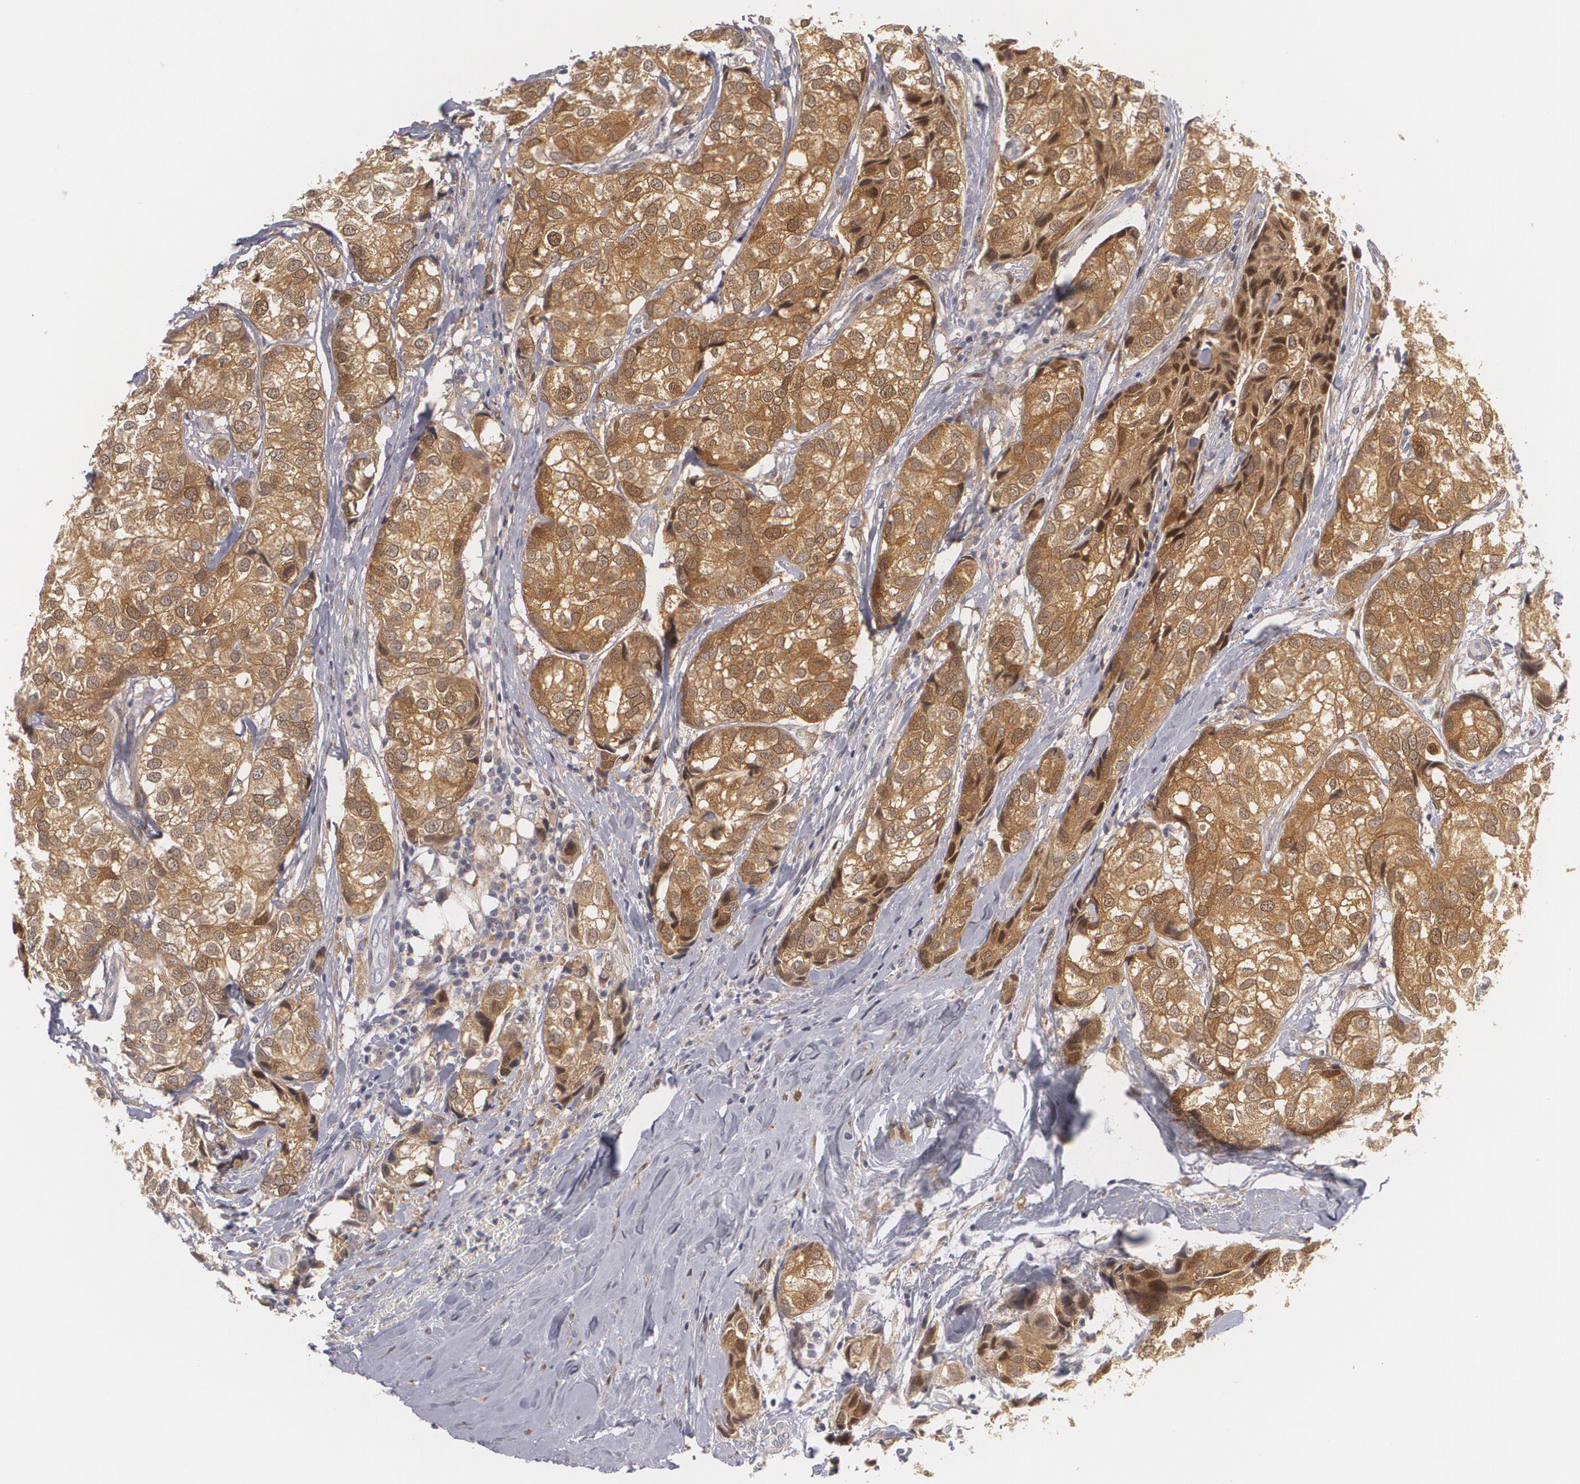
{"staining": {"intensity": "strong", "quantity": ">75%", "location": "cytoplasmic/membranous,nuclear"}, "tissue": "breast cancer", "cell_type": "Tumor cells", "image_type": "cancer", "snomed": [{"axis": "morphology", "description": "Duct carcinoma"}, {"axis": "topography", "description": "Breast"}], "caption": "Protein expression analysis of human breast cancer (infiltrating ductal carcinoma) reveals strong cytoplasmic/membranous and nuclear expression in approximately >75% of tumor cells.", "gene": "EFS", "patient": {"sex": "female", "age": 68}}